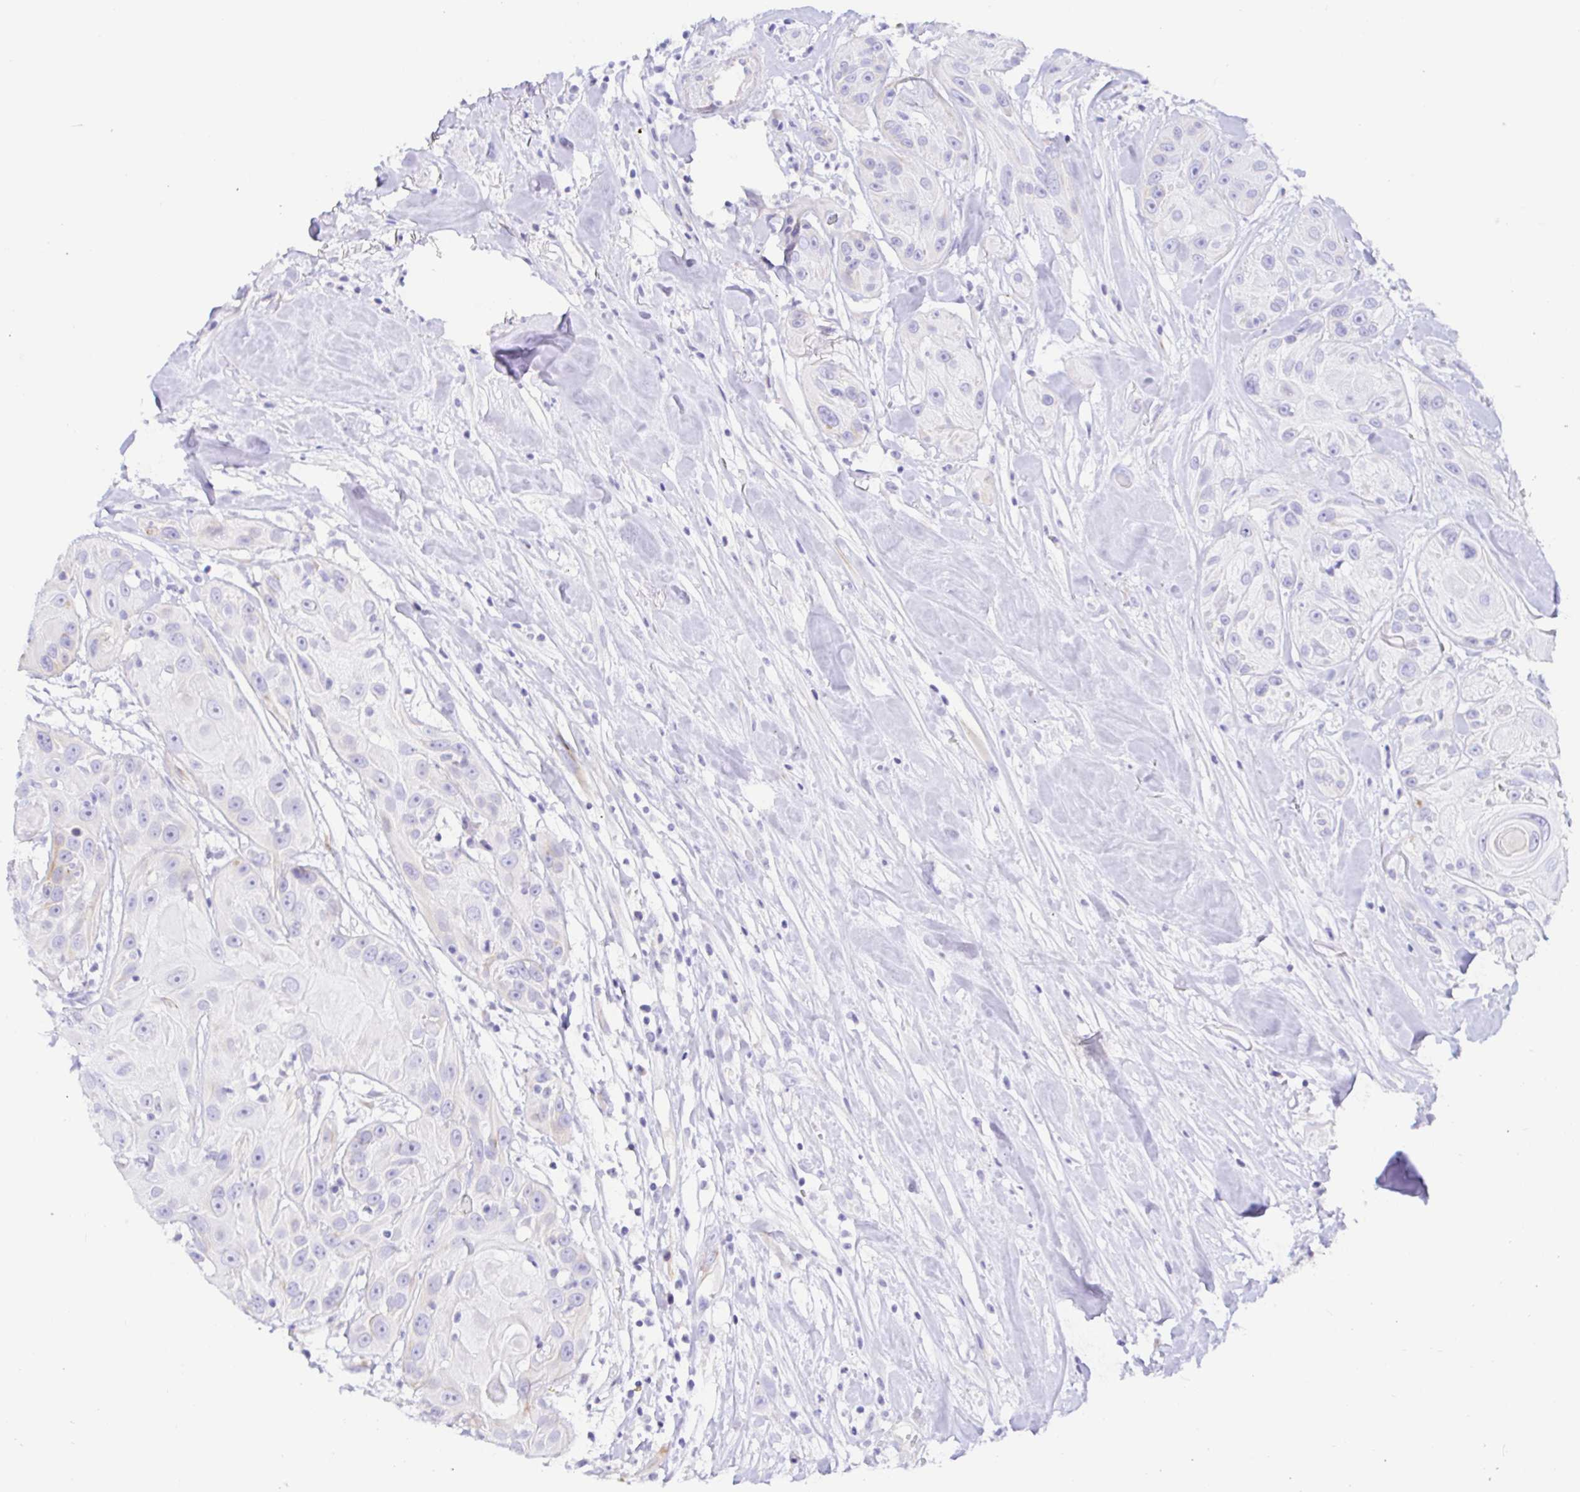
{"staining": {"intensity": "negative", "quantity": "none", "location": "none"}, "tissue": "head and neck cancer", "cell_type": "Tumor cells", "image_type": "cancer", "snomed": [{"axis": "morphology", "description": "Squamous cell carcinoma, NOS"}, {"axis": "topography", "description": "Oral tissue"}, {"axis": "topography", "description": "Head-Neck"}], "caption": "Immunohistochemistry (IHC) image of human head and neck squamous cell carcinoma stained for a protein (brown), which exhibits no positivity in tumor cells.", "gene": "PINLYP", "patient": {"sex": "male", "age": 77}}